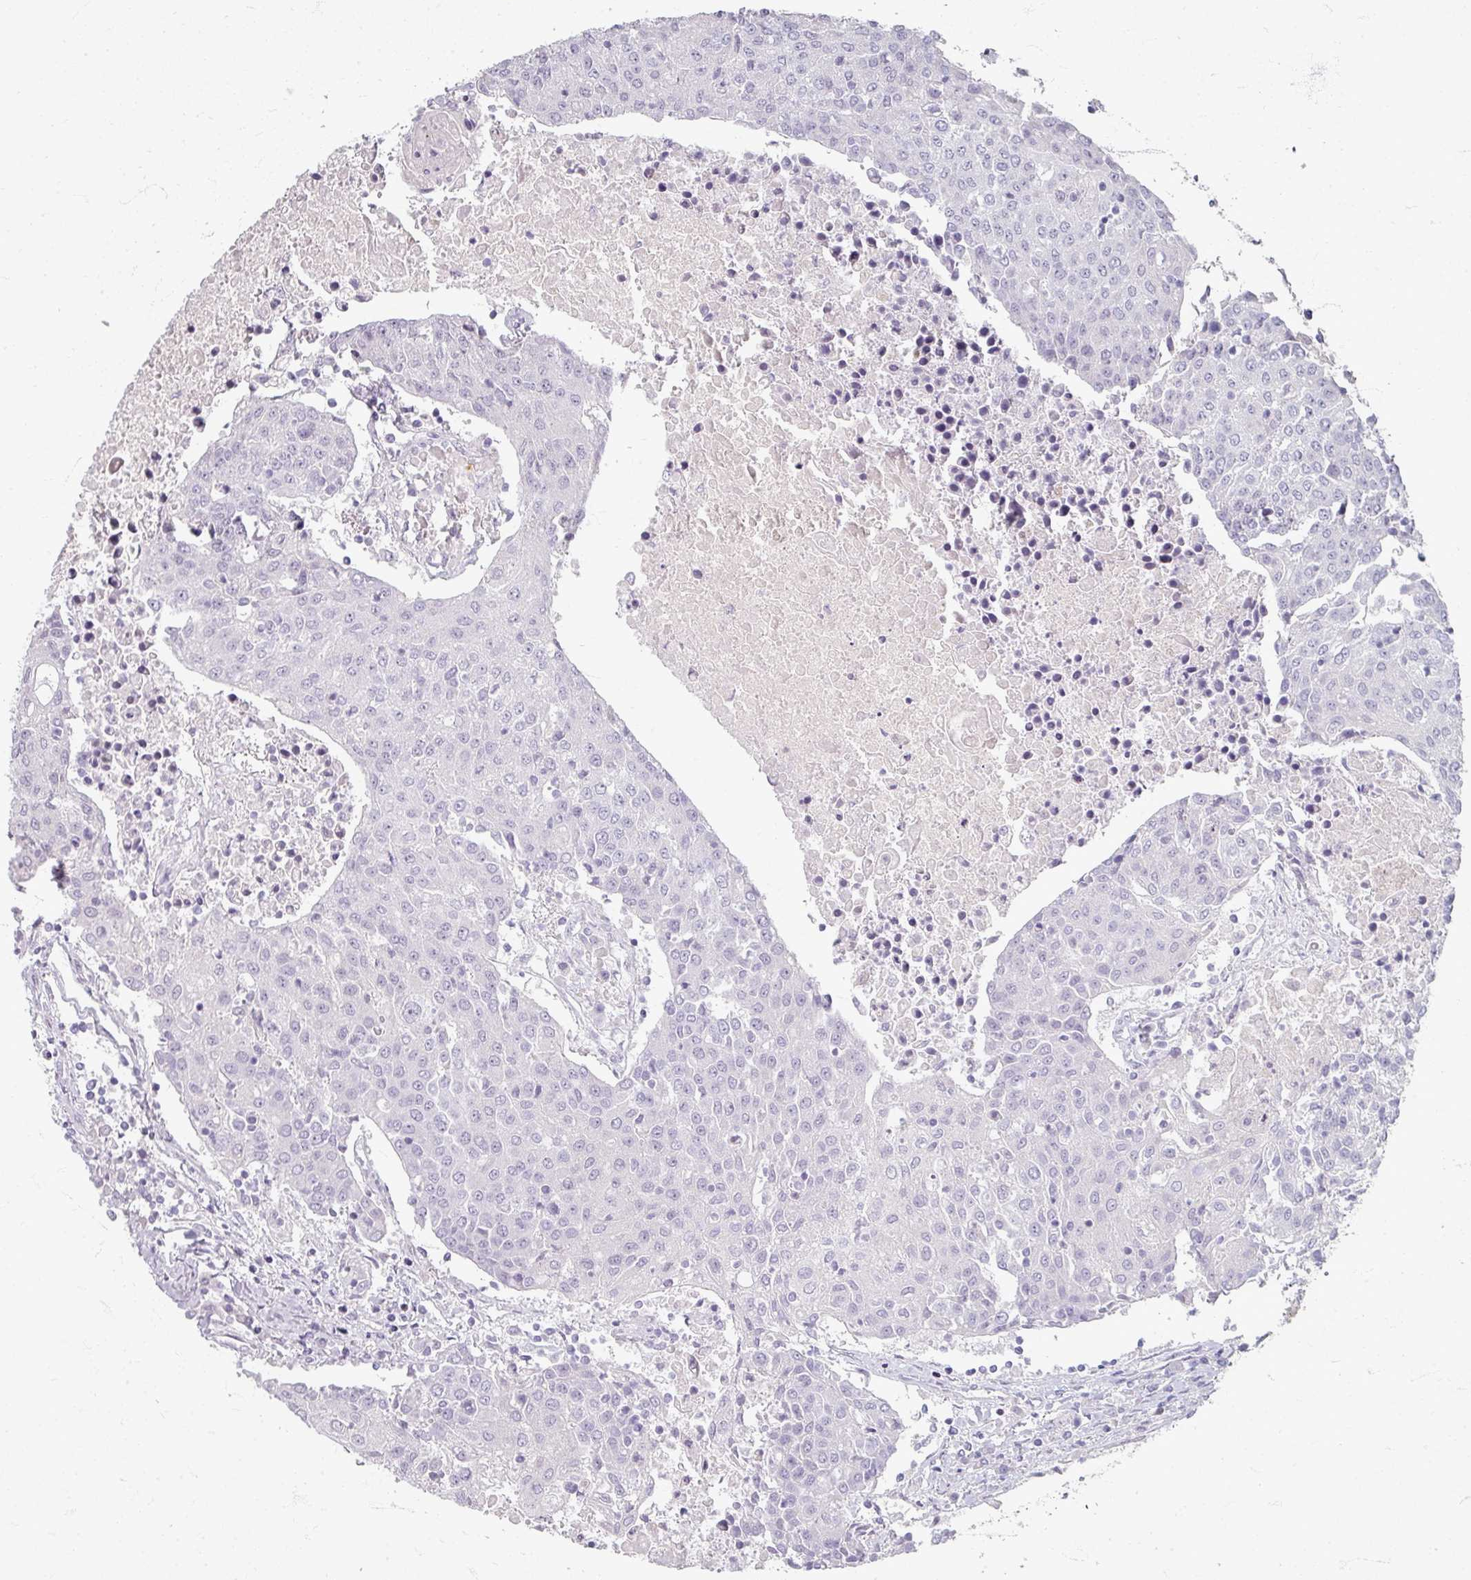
{"staining": {"intensity": "negative", "quantity": "none", "location": "none"}, "tissue": "urothelial cancer", "cell_type": "Tumor cells", "image_type": "cancer", "snomed": [{"axis": "morphology", "description": "Urothelial carcinoma, High grade"}, {"axis": "topography", "description": "Urinary bladder"}], "caption": "IHC of urothelial cancer reveals no staining in tumor cells. (Stains: DAB (3,3'-diaminobenzidine) immunohistochemistry with hematoxylin counter stain, Microscopy: brightfield microscopy at high magnification).", "gene": "ZNF878", "patient": {"sex": "female", "age": 85}}